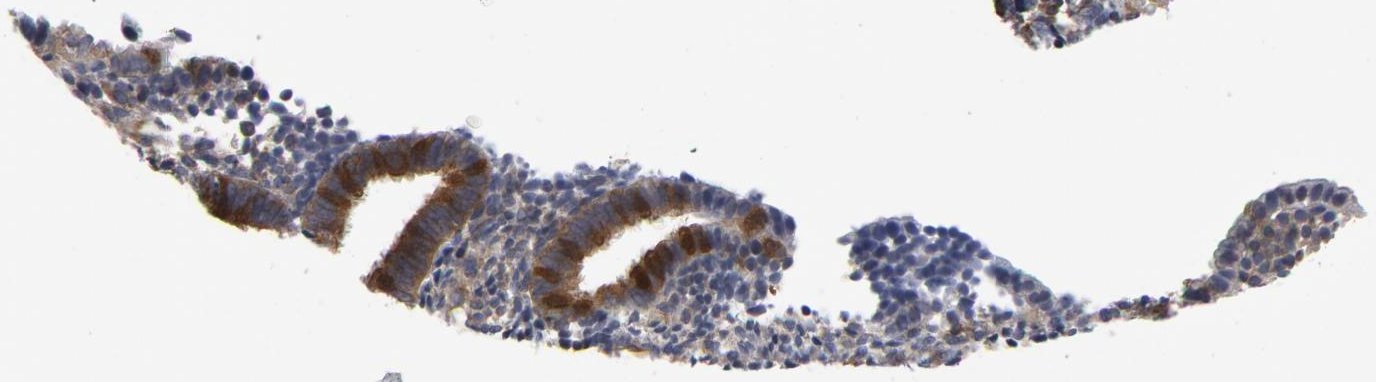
{"staining": {"intensity": "negative", "quantity": "none", "location": "none"}, "tissue": "endometrium", "cell_type": "Cells in endometrial stroma", "image_type": "normal", "snomed": [{"axis": "morphology", "description": "Normal tissue, NOS"}, {"axis": "topography", "description": "Endometrium"}], "caption": "A high-resolution photomicrograph shows immunohistochemistry staining of unremarkable endometrium, which shows no significant positivity in cells in endometrial stroma.", "gene": "TRADD", "patient": {"sex": "female", "age": 27}}